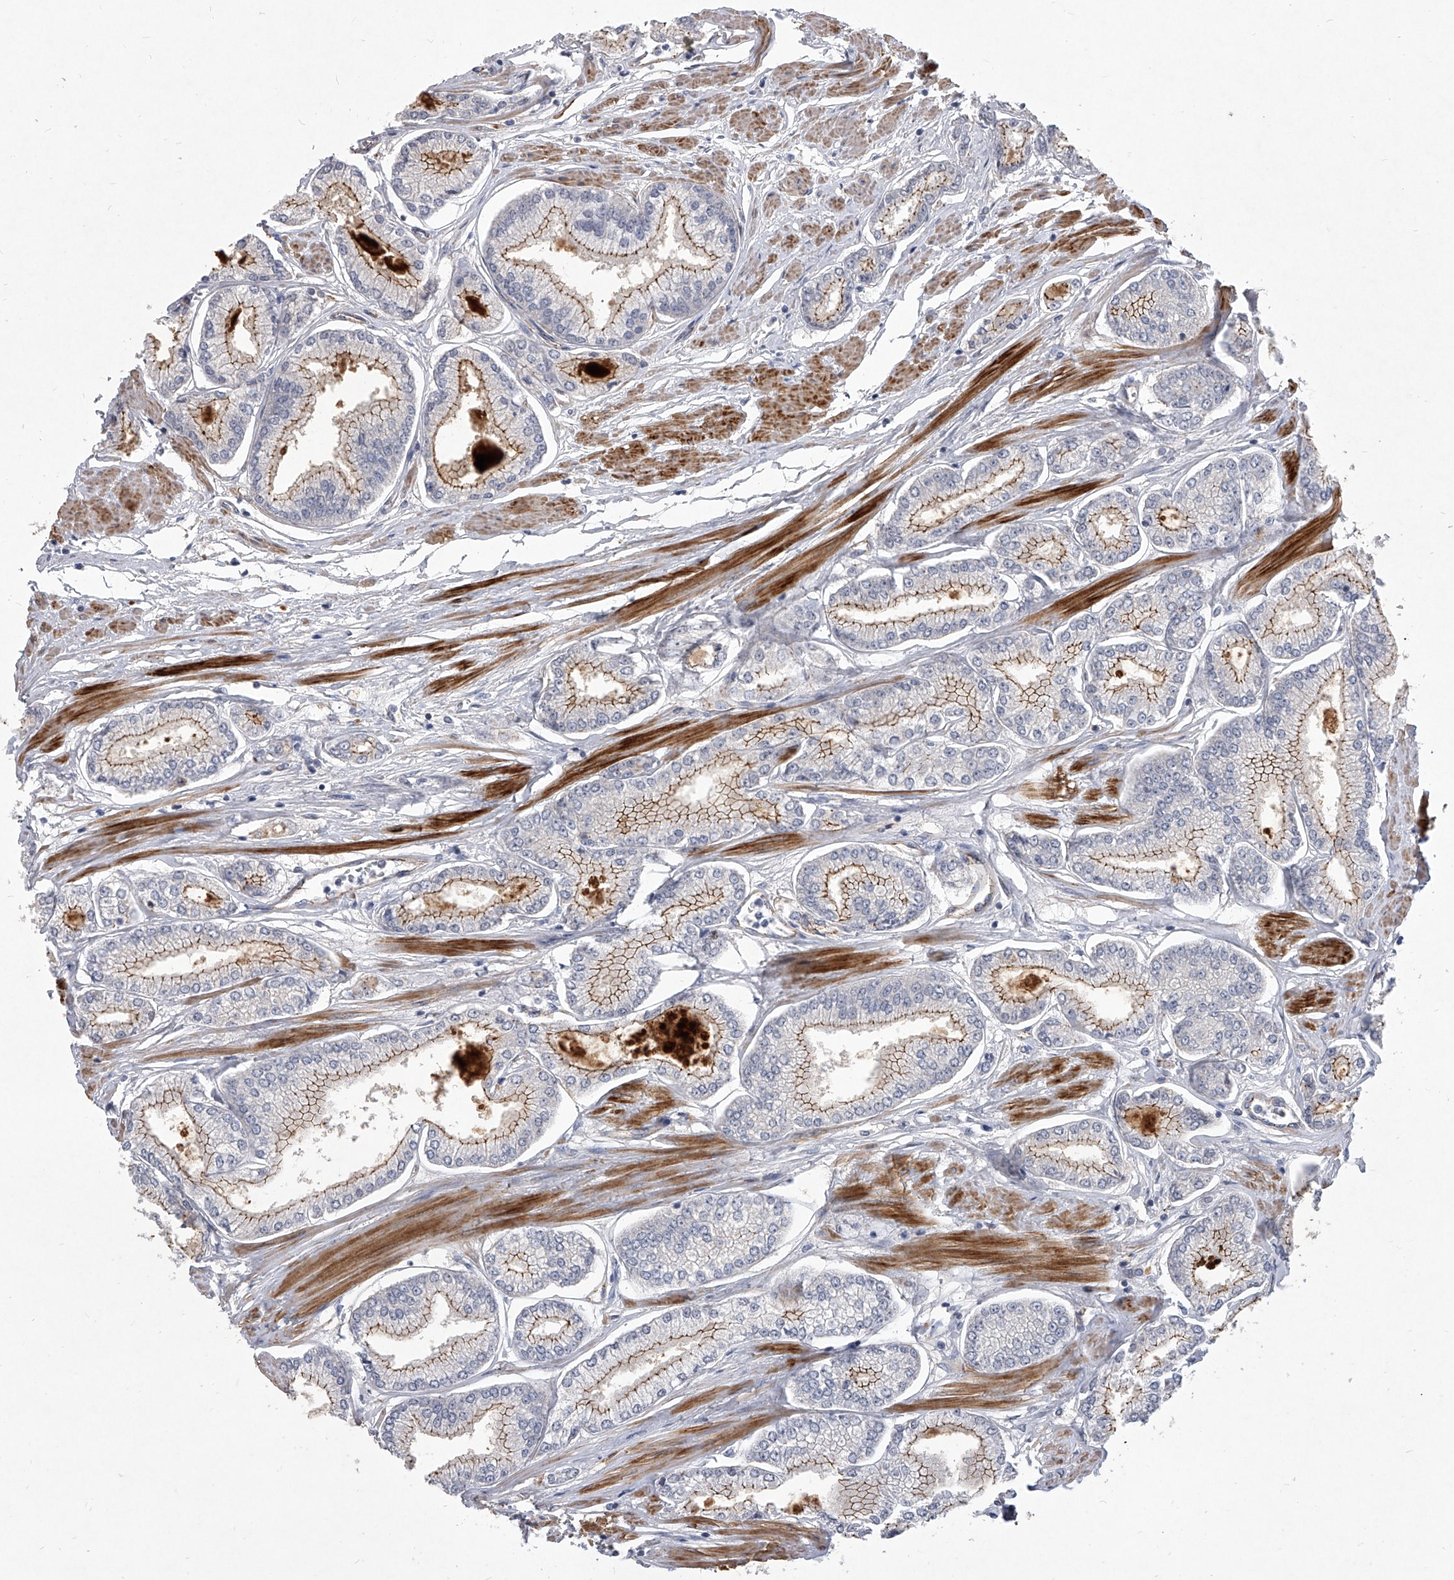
{"staining": {"intensity": "moderate", "quantity": "25%-75%", "location": "cytoplasmic/membranous"}, "tissue": "prostate cancer", "cell_type": "Tumor cells", "image_type": "cancer", "snomed": [{"axis": "morphology", "description": "Adenocarcinoma, Low grade"}, {"axis": "topography", "description": "Prostate"}], "caption": "Immunohistochemistry (IHC) of adenocarcinoma (low-grade) (prostate) displays medium levels of moderate cytoplasmic/membranous staining in about 25%-75% of tumor cells.", "gene": "MINDY4", "patient": {"sex": "male", "age": 52}}